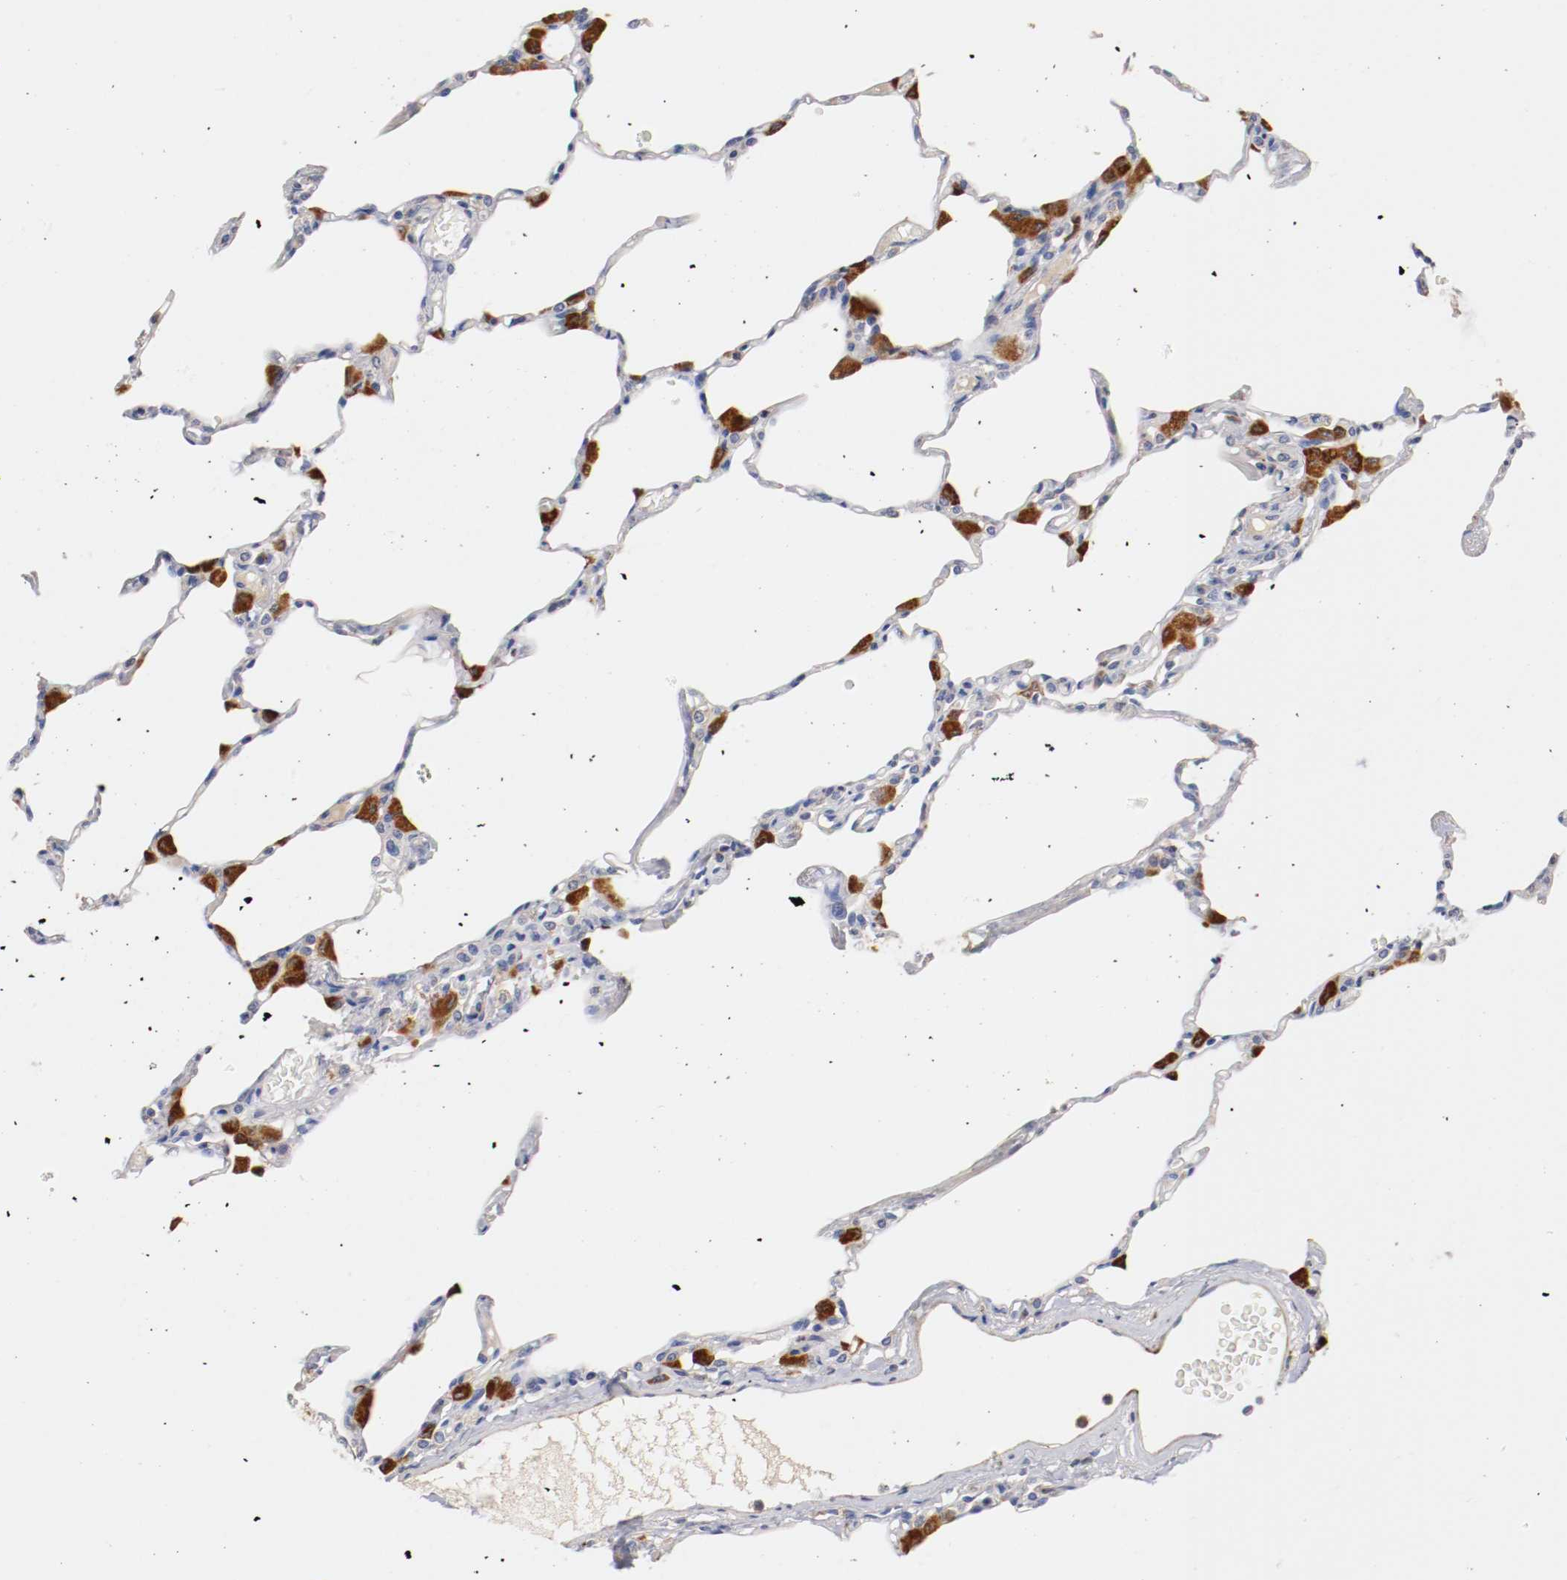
{"staining": {"intensity": "negative", "quantity": "none", "location": "none"}, "tissue": "lung", "cell_type": "Alveolar cells", "image_type": "normal", "snomed": [{"axis": "morphology", "description": "Normal tissue, NOS"}, {"axis": "topography", "description": "Lung"}], "caption": "IHC histopathology image of unremarkable human lung stained for a protein (brown), which displays no positivity in alveolar cells. Nuclei are stained in blue.", "gene": "SEMA5A", "patient": {"sex": "female", "age": 49}}